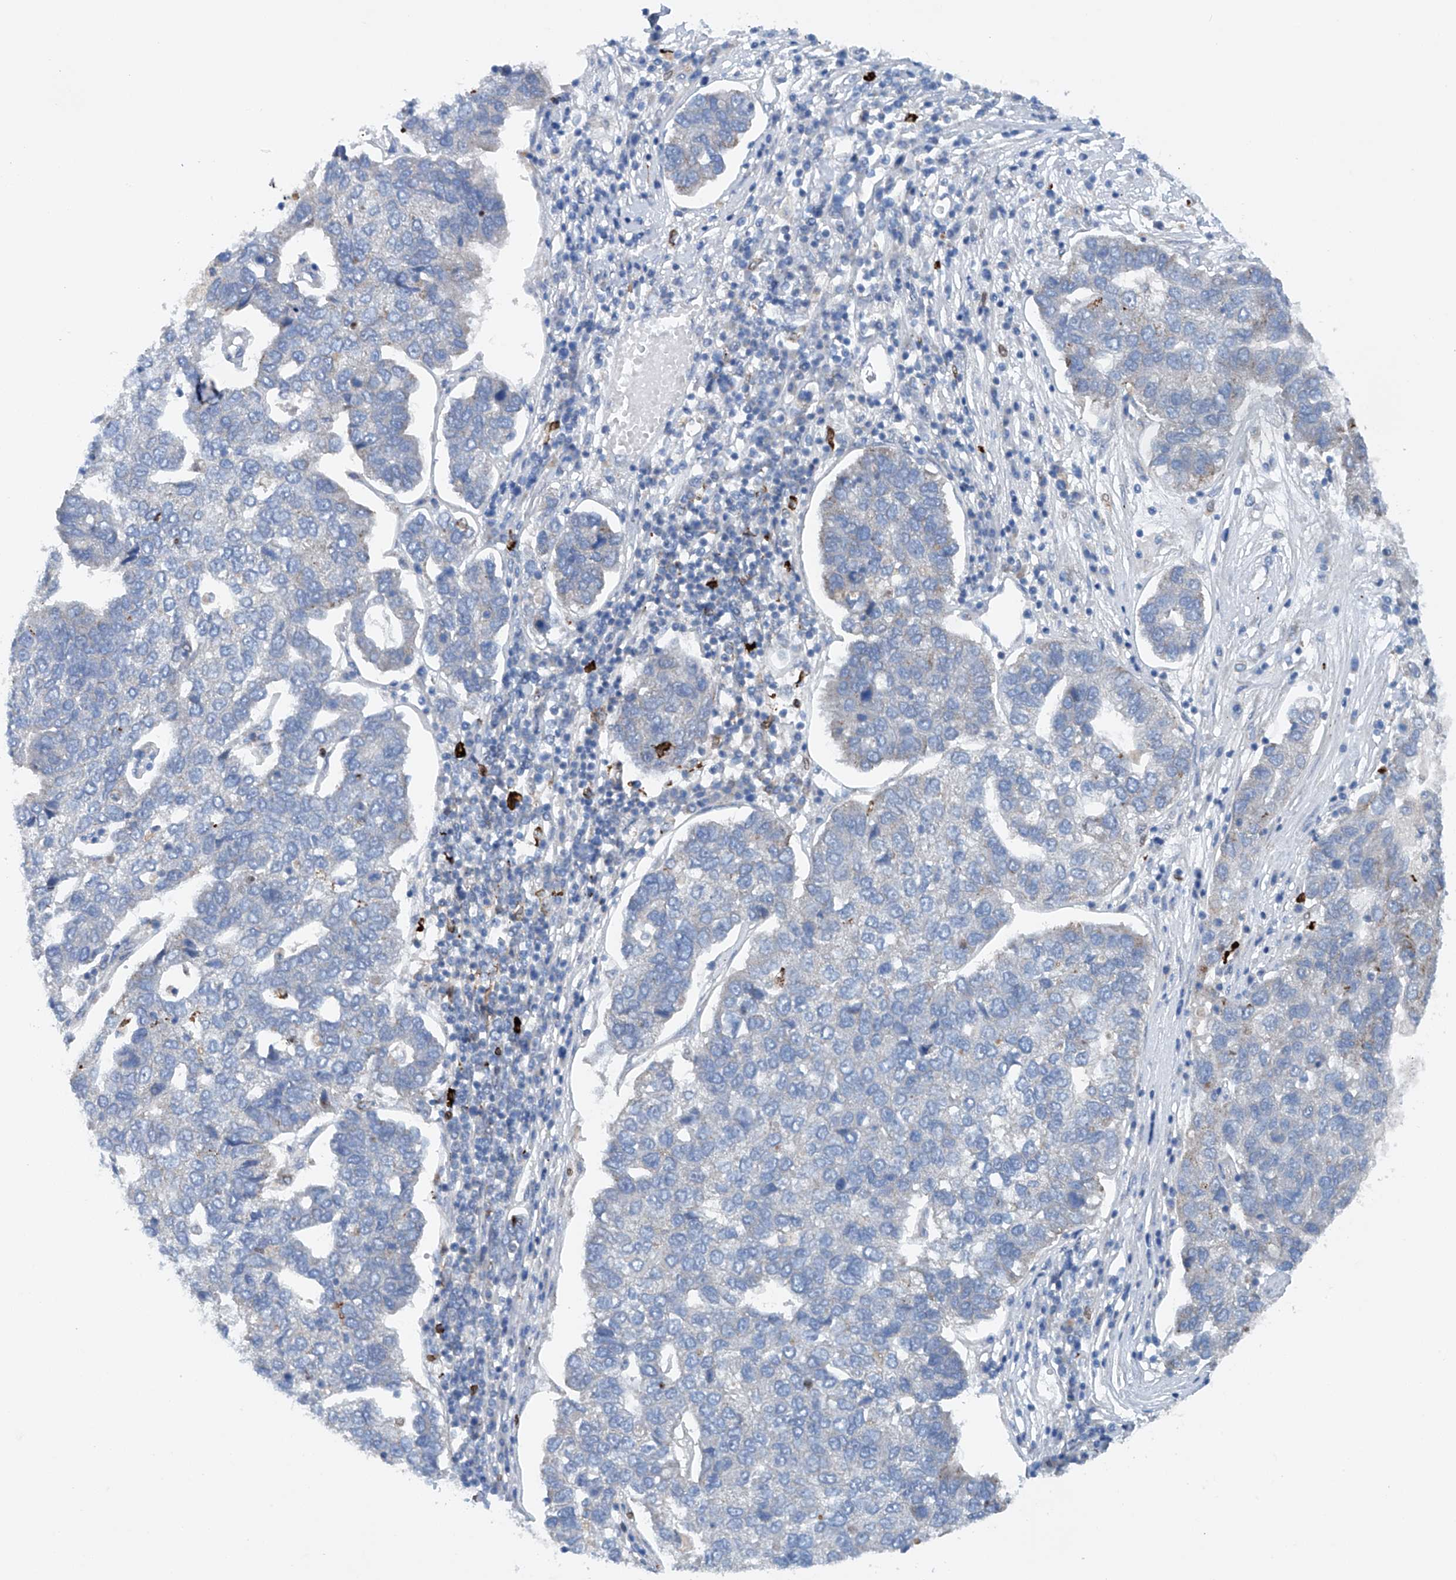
{"staining": {"intensity": "negative", "quantity": "none", "location": "none"}, "tissue": "pancreatic cancer", "cell_type": "Tumor cells", "image_type": "cancer", "snomed": [{"axis": "morphology", "description": "Adenocarcinoma, NOS"}, {"axis": "topography", "description": "Pancreas"}], "caption": "Image shows no significant protein positivity in tumor cells of pancreatic adenocarcinoma.", "gene": "CEP85L", "patient": {"sex": "female", "age": 61}}